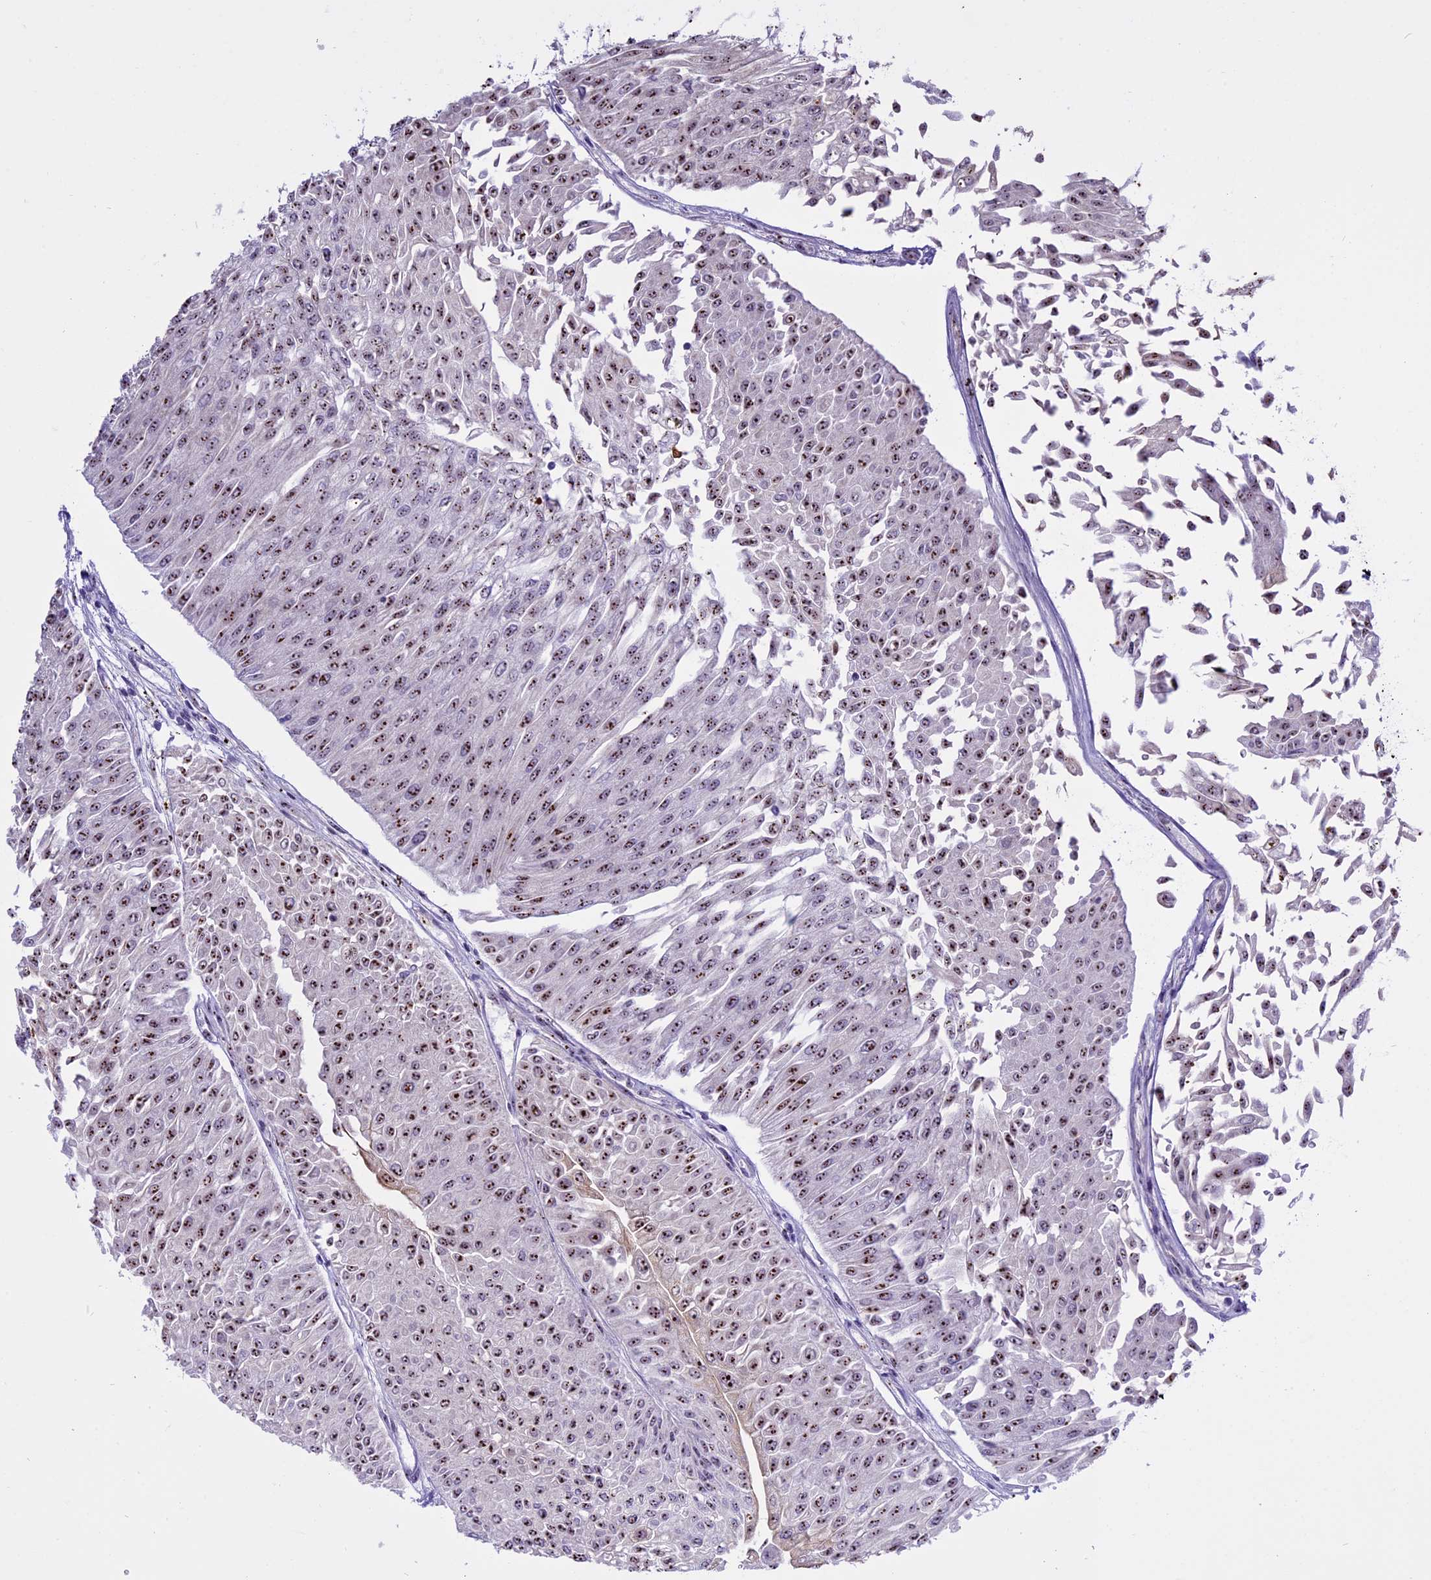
{"staining": {"intensity": "moderate", "quantity": ">75%", "location": "nuclear"}, "tissue": "urothelial cancer", "cell_type": "Tumor cells", "image_type": "cancer", "snomed": [{"axis": "morphology", "description": "Urothelial carcinoma, Low grade"}, {"axis": "topography", "description": "Urinary bladder"}], "caption": "The immunohistochemical stain shows moderate nuclear staining in tumor cells of urothelial cancer tissue. Immunohistochemistry (ihc) stains the protein of interest in brown and the nuclei are stained blue.", "gene": "TBL3", "patient": {"sex": "male", "age": 67}}